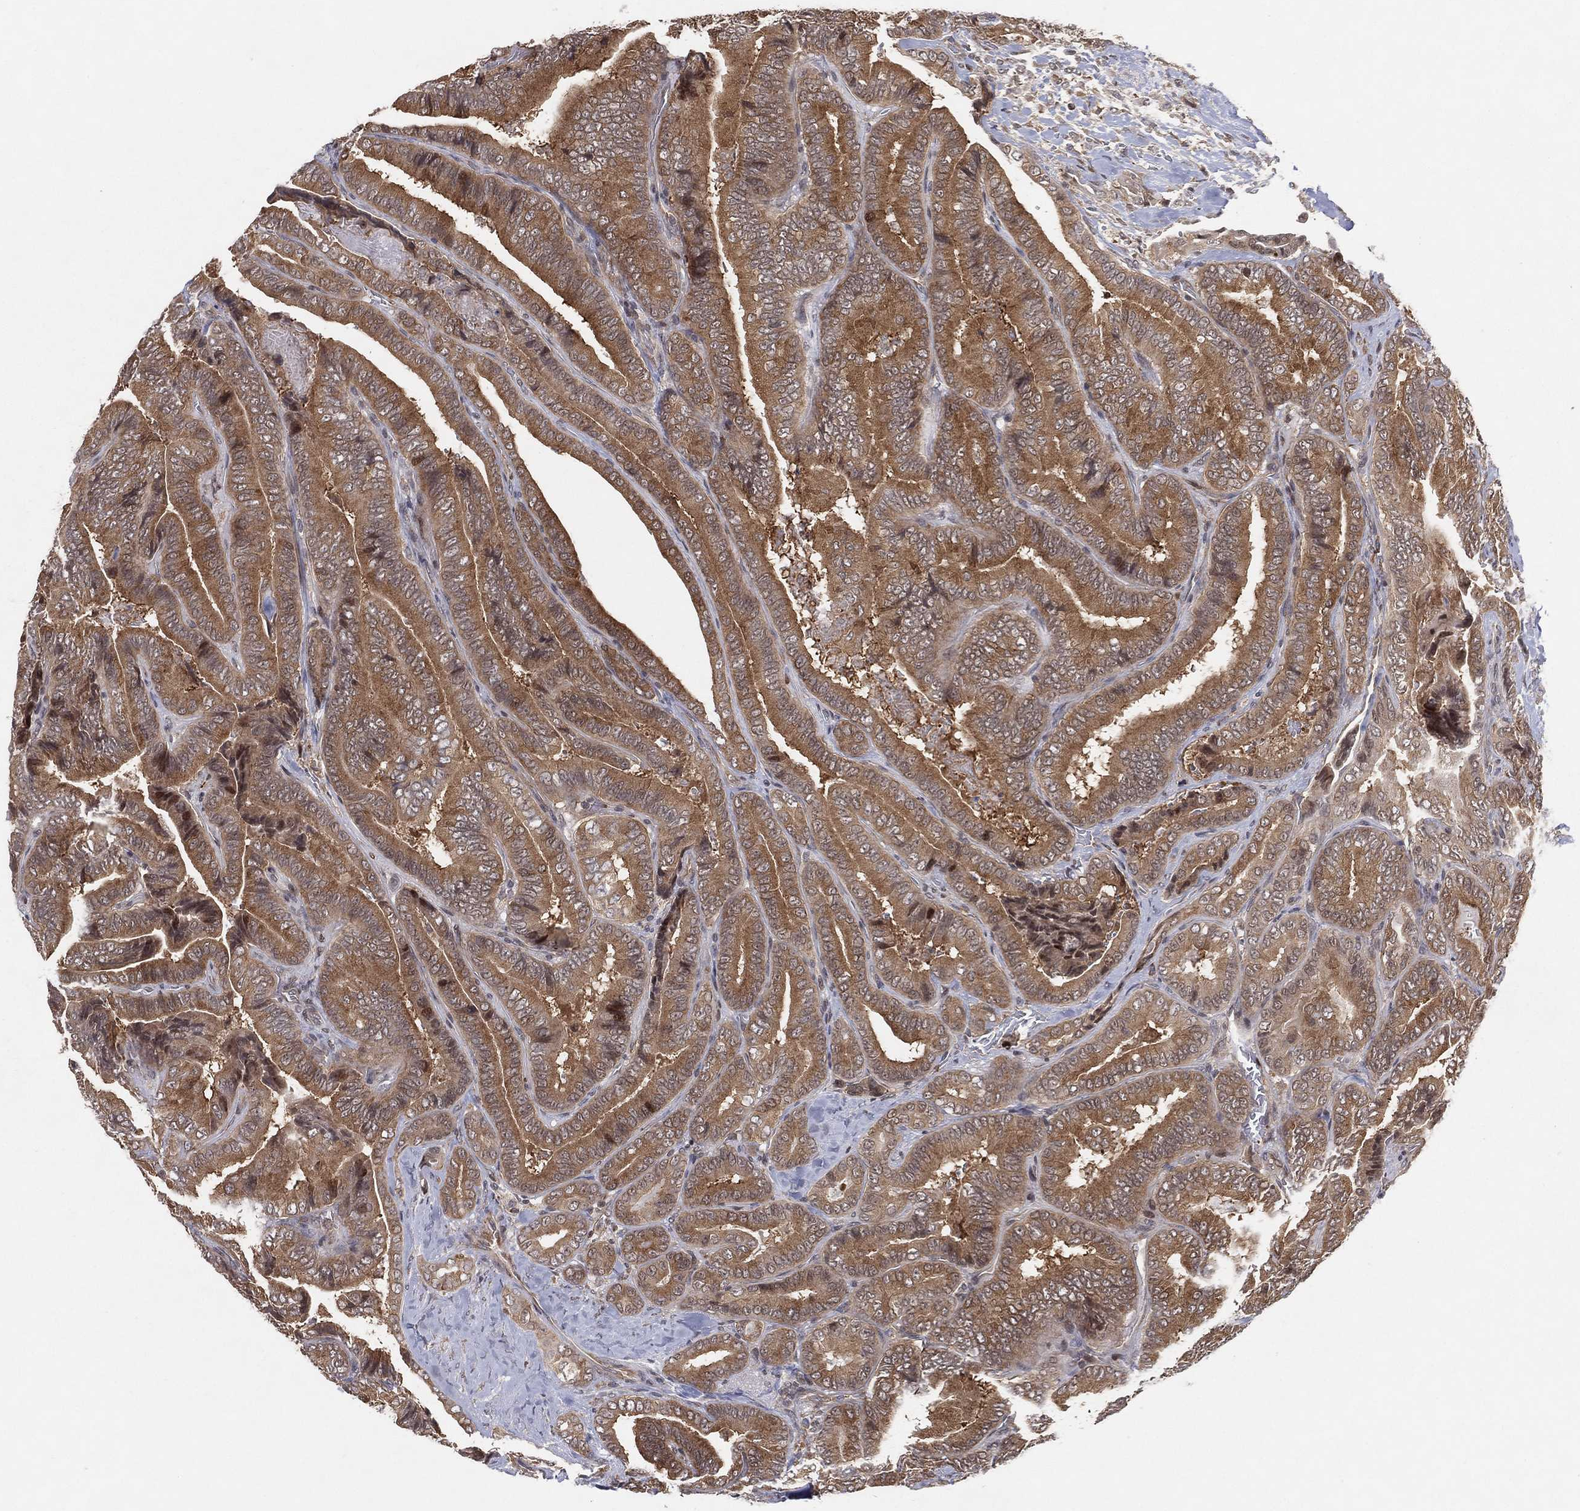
{"staining": {"intensity": "moderate", "quantity": ">75%", "location": "cytoplasmic/membranous"}, "tissue": "thyroid cancer", "cell_type": "Tumor cells", "image_type": "cancer", "snomed": [{"axis": "morphology", "description": "Papillary adenocarcinoma, NOS"}, {"axis": "topography", "description": "Thyroid gland"}], "caption": "Immunohistochemical staining of human thyroid cancer demonstrates medium levels of moderate cytoplasmic/membranous protein staining in about >75% of tumor cells. The staining was performed using DAB (3,3'-diaminobenzidine), with brown indicating positive protein expression. Nuclei are stained blue with hematoxylin.", "gene": "TMTC4", "patient": {"sex": "male", "age": 61}}